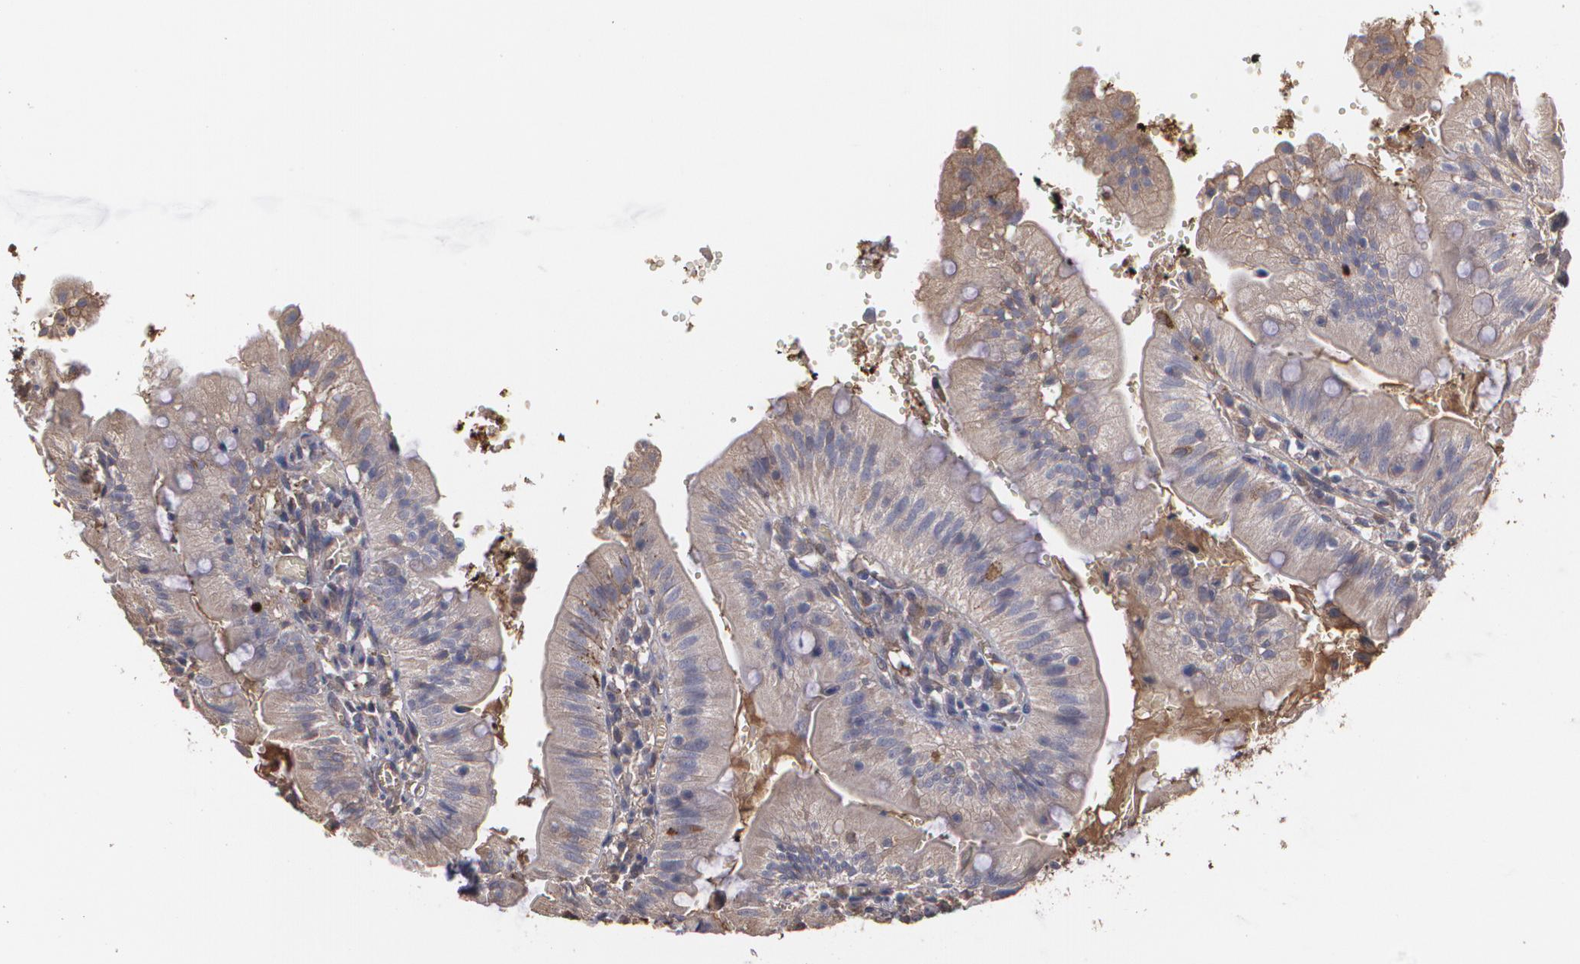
{"staining": {"intensity": "weak", "quantity": ">75%", "location": "cytoplasmic/membranous"}, "tissue": "small intestine", "cell_type": "Glandular cells", "image_type": "normal", "snomed": [{"axis": "morphology", "description": "Normal tissue, NOS"}, {"axis": "topography", "description": "Small intestine"}], "caption": "Glandular cells demonstrate low levels of weak cytoplasmic/membranous positivity in about >75% of cells in benign human small intestine.", "gene": "PON1", "patient": {"sex": "male", "age": 71}}